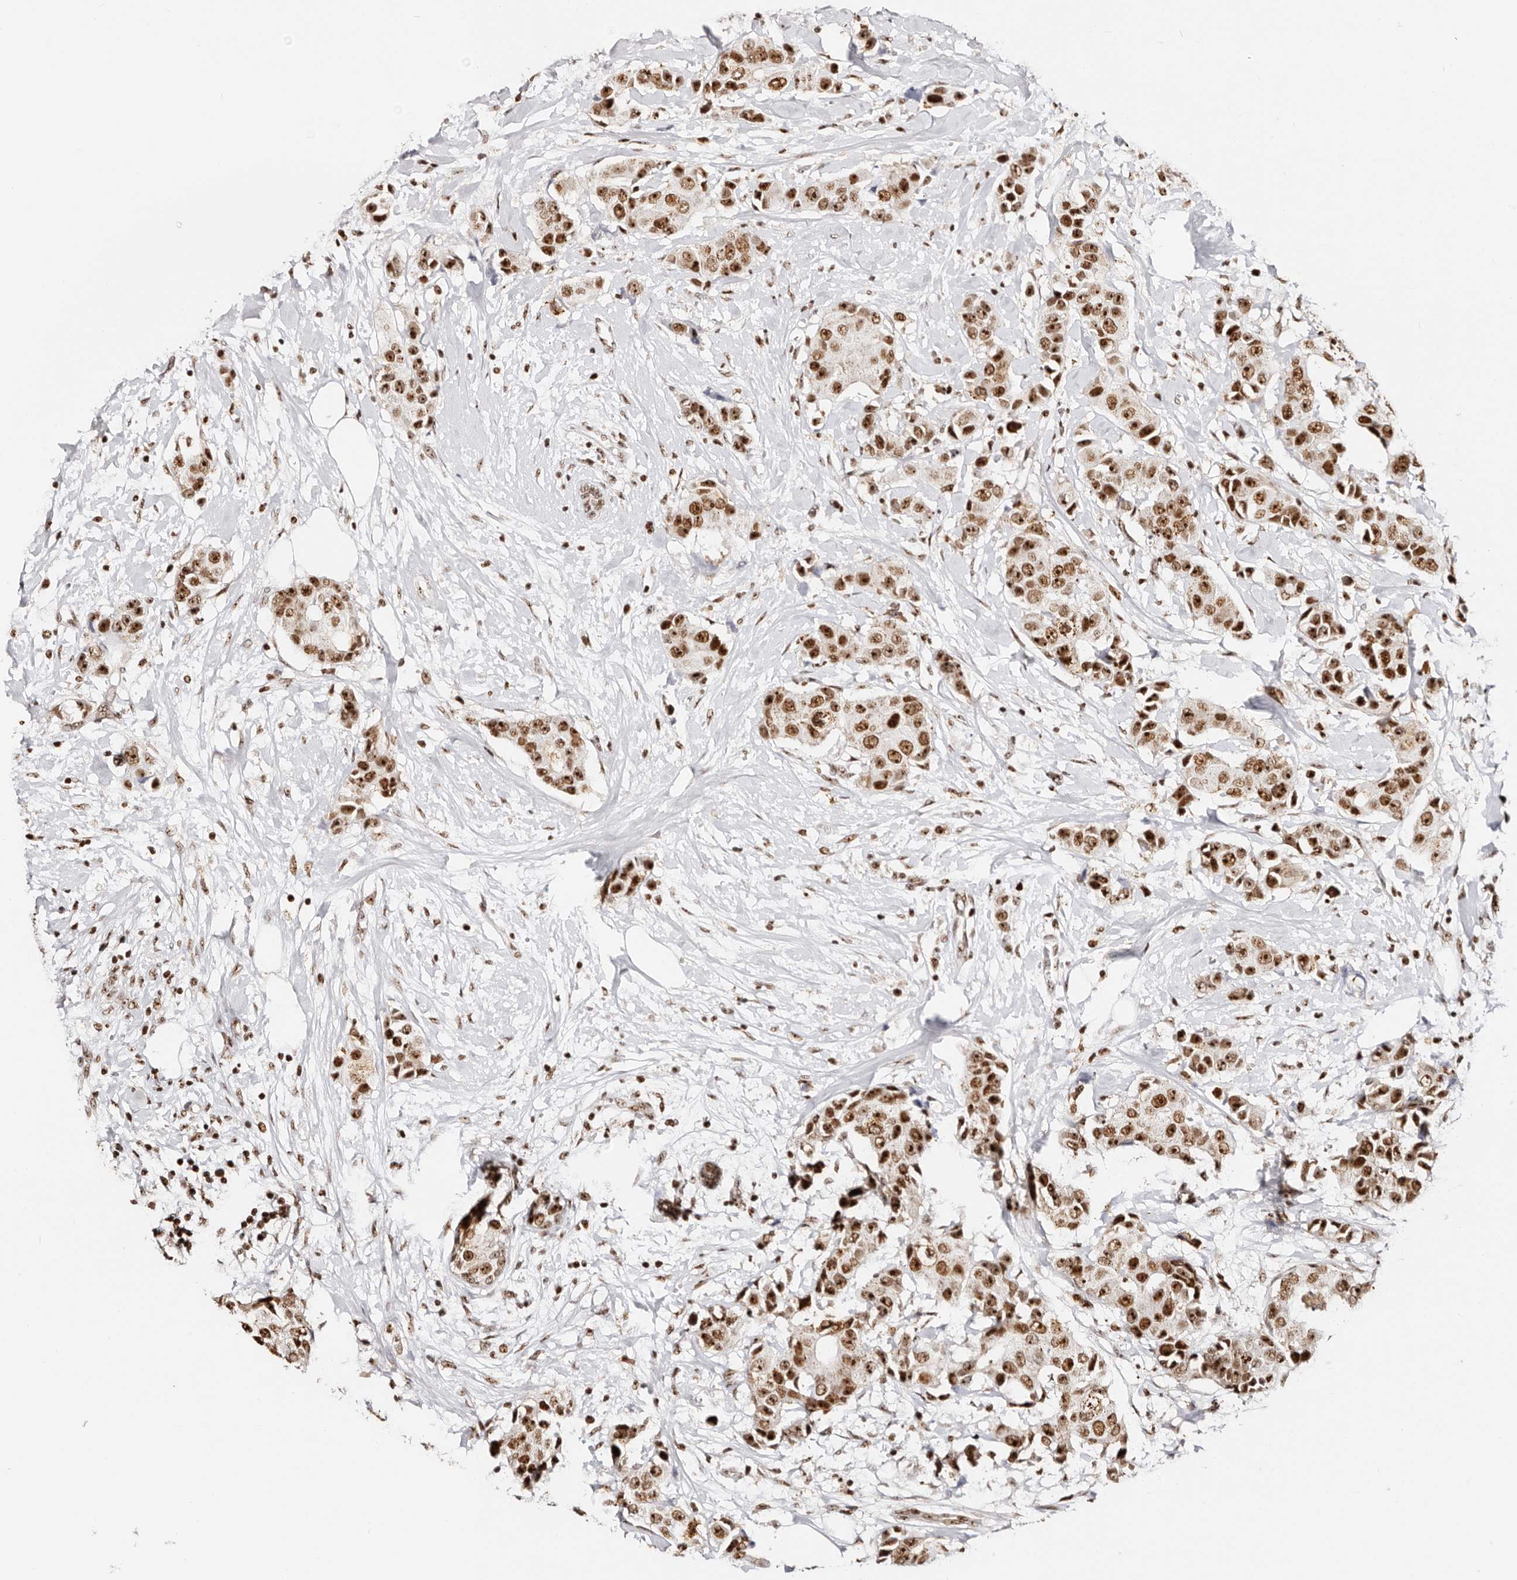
{"staining": {"intensity": "strong", "quantity": ">75%", "location": "nuclear"}, "tissue": "breast cancer", "cell_type": "Tumor cells", "image_type": "cancer", "snomed": [{"axis": "morphology", "description": "Normal tissue, NOS"}, {"axis": "morphology", "description": "Duct carcinoma"}, {"axis": "topography", "description": "Breast"}], "caption": "Breast cancer tissue exhibits strong nuclear positivity in about >75% of tumor cells, visualized by immunohistochemistry. (Stains: DAB in brown, nuclei in blue, Microscopy: brightfield microscopy at high magnification).", "gene": "IQGAP3", "patient": {"sex": "female", "age": 39}}